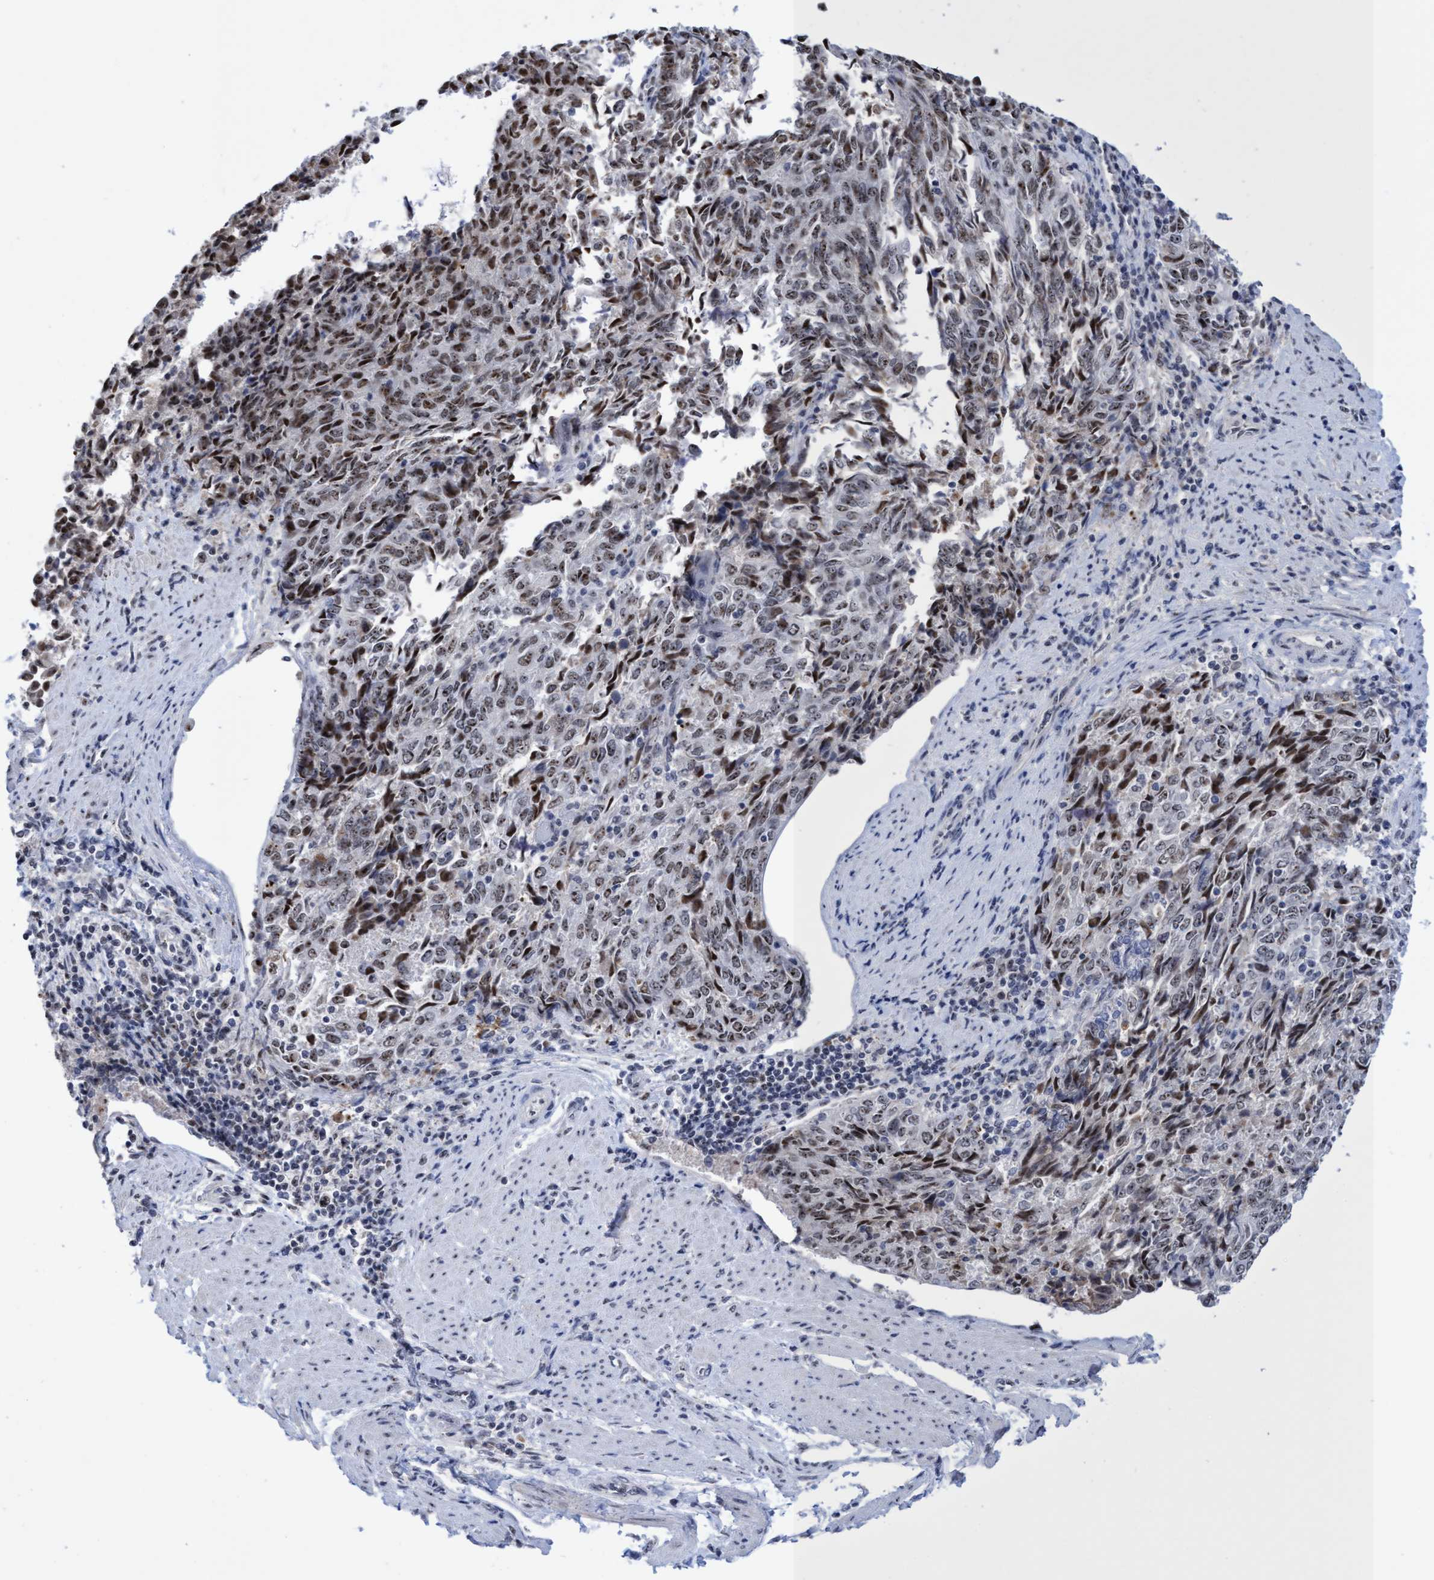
{"staining": {"intensity": "moderate", "quantity": "25%-75%", "location": "nuclear"}, "tissue": "endometrial cancer", "cell_type": "Tumor cells", "image_type": "cancer", "snomed": [{"axis": "morphology", "description": "Adenocarcinoma, NOS"}, {"axis": "topography", "description": "Endometrium"}], "caption": "Moderate nuclear protein staining is identified in approximately 25%-75% of tumor cells in endometrial cancer (adenocarcinoma). (DAB IHC, brown staining for protein, blue staining for nuclei).", "gene": "EFCAB10", "patient": {"sex": "female", "age": 80}}